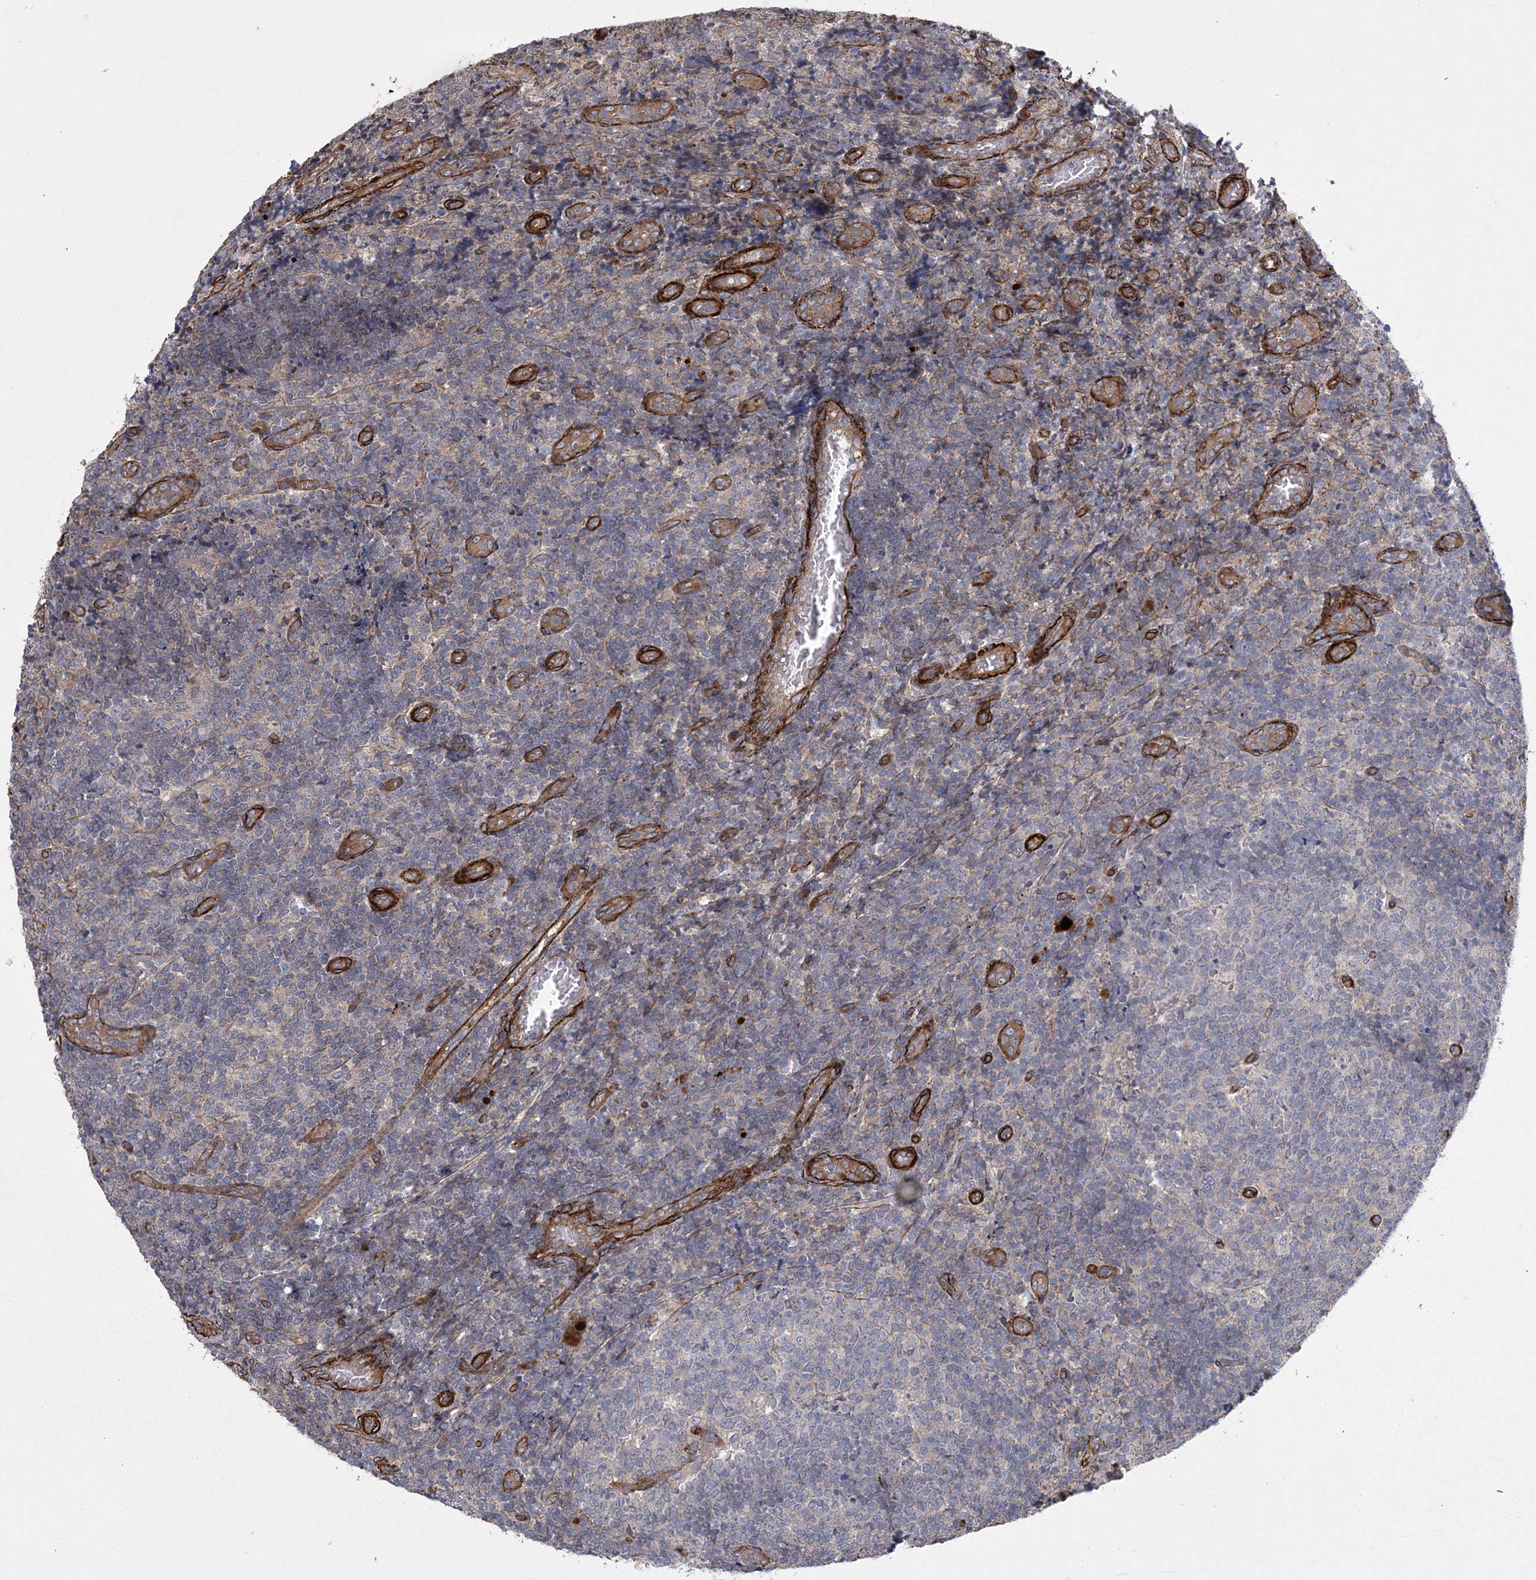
{"staining": {"intensity": "negative", "quantity": "none", "location": "none"}, "tissue": "tonsil", "cell_type": "Germinal center cells", "image_type": "normal", "snomed": [{"axis": "morphology", "description": "Normal tissue, NOS"}, {"axis": "topography", "description": "Tonsil"}], "caption": "This is a image of immunohistochemistry (IHC) staining of normal tonsil, which shows no staining in germinal center cells. (Brightfield microscopy of DAB immunohistochemistry (IHC) at high magnification).", "gene": "ARSJ", "patient": {"sex": "female", "age": 19}}